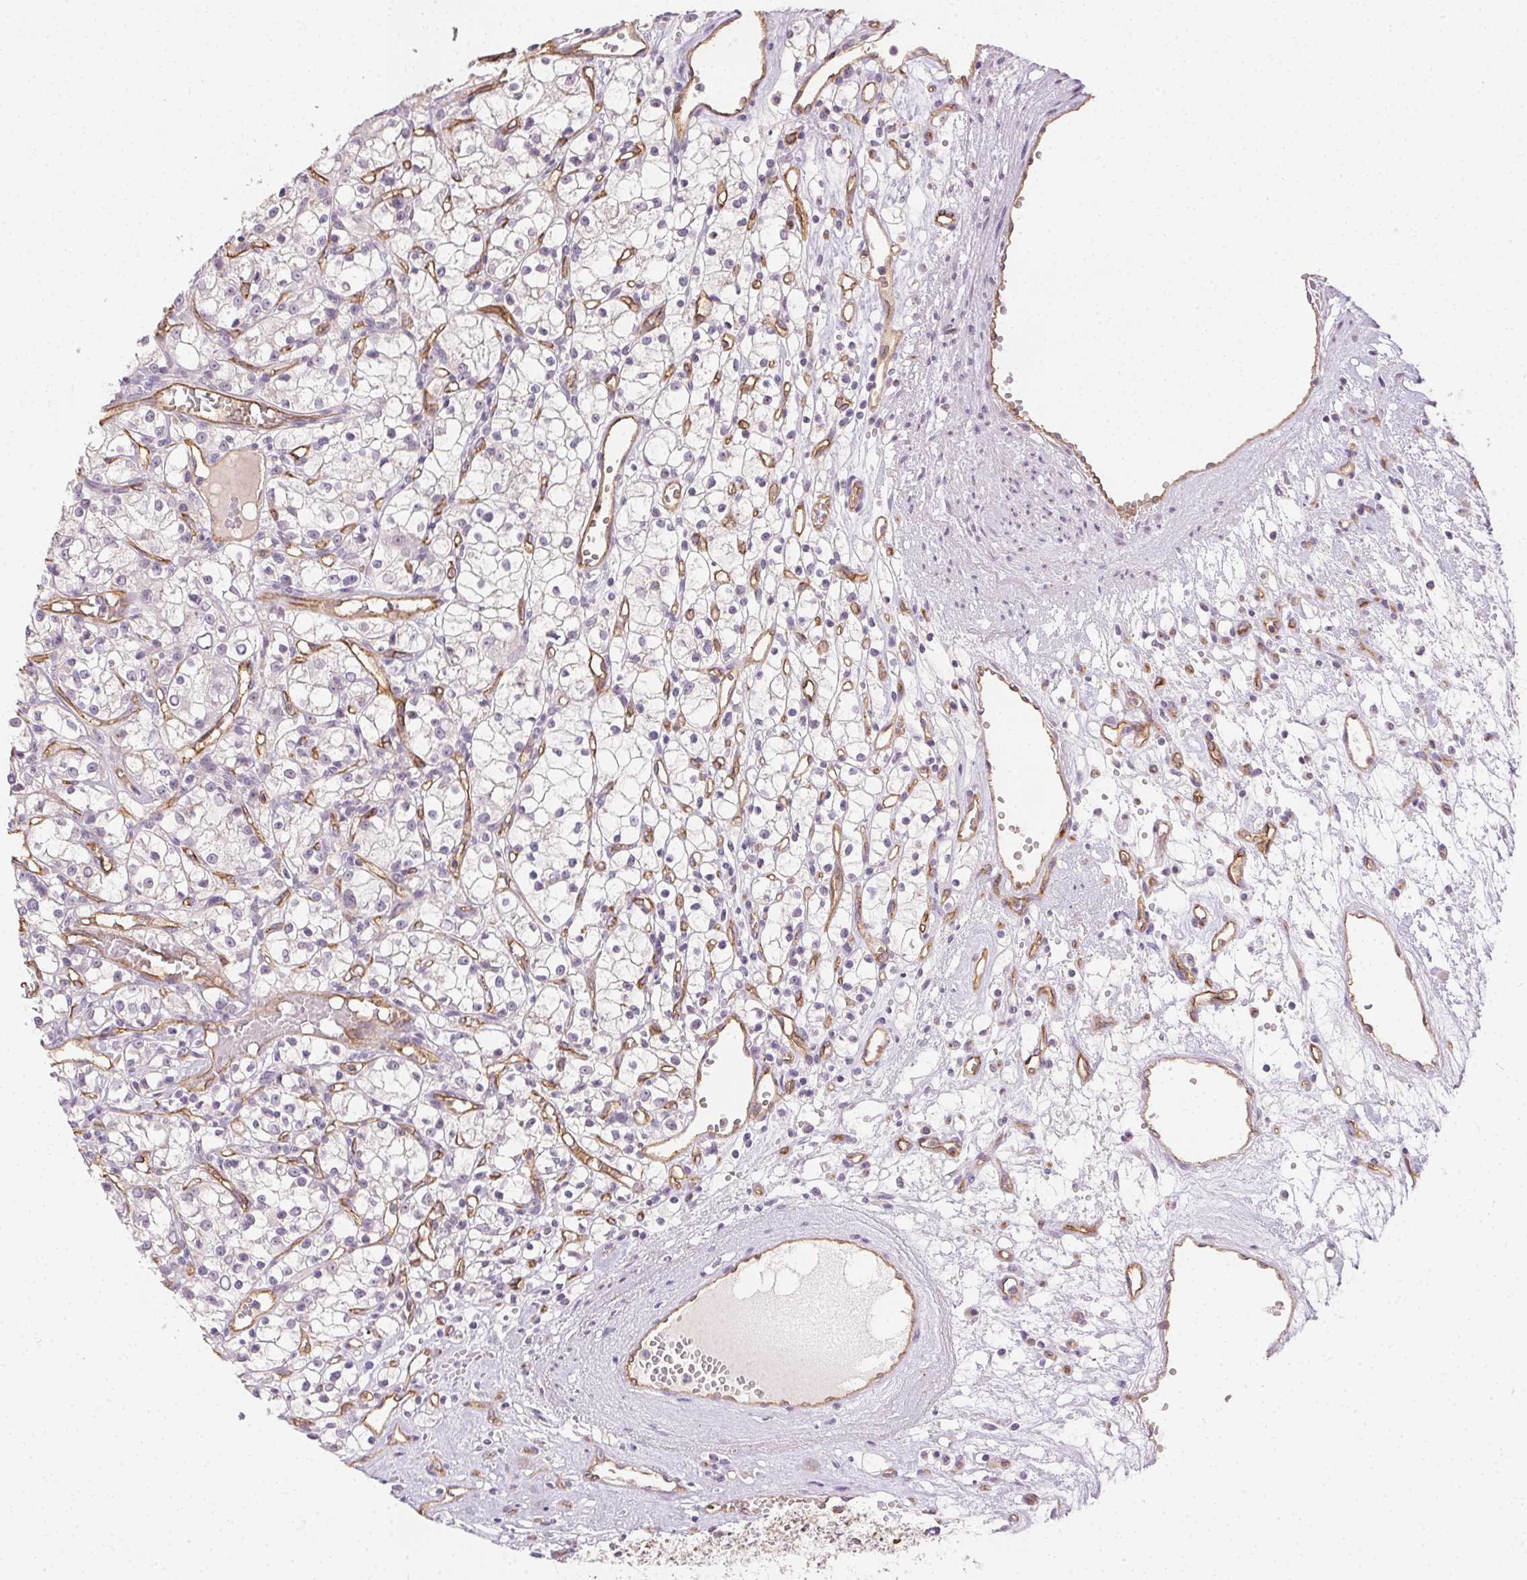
{"staining": {"intensity": "negative", "quantity": "none", "location": "none"}, "tissue": "renal cancer", "cell_type": "Tumor cells", "image_type": "cancer", "snomed": [{"axis": "morphology", "description": "Adenocarcinoma, NOS"}, {"axis": "topography", "description": "Kidney"}], "caption": "IHC micrograph of renal adenocarcinoma stained for a protein (brown), which displays no expression in tumor cells.", "gene": "PODXL", "patient": {"sex": "female", "age": 59}}